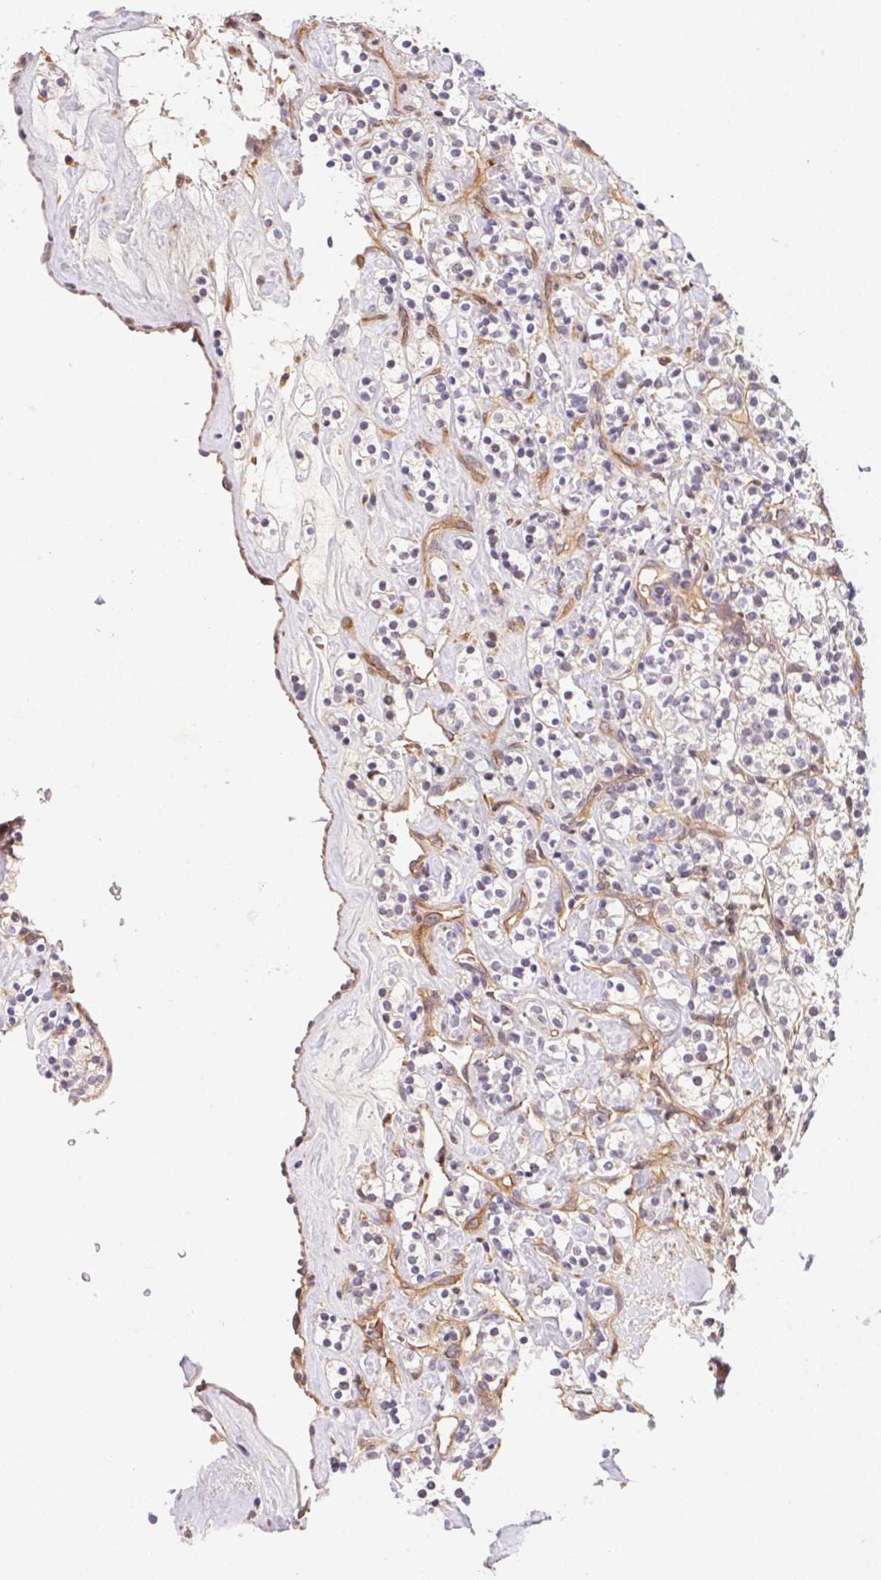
{"staining": {"intensity": "negative", "quantity": "none", "location": "none"}, "tissue": "renal cancer", "cell_type": "Tumor cells", "image_type": "cancer", "snomed": [{"axis": "morphology", "description": "Adenocarcinoma, NOS"}, {"axis": "topography", "description": "Kidney"}], "caption": "Immunohistochemical staining of human adenocarcinoma (renal) exhibits no significant expression in tumor cells.", "gene": "SLC52A2", "patient": {"sex": "male", "age": 77}}